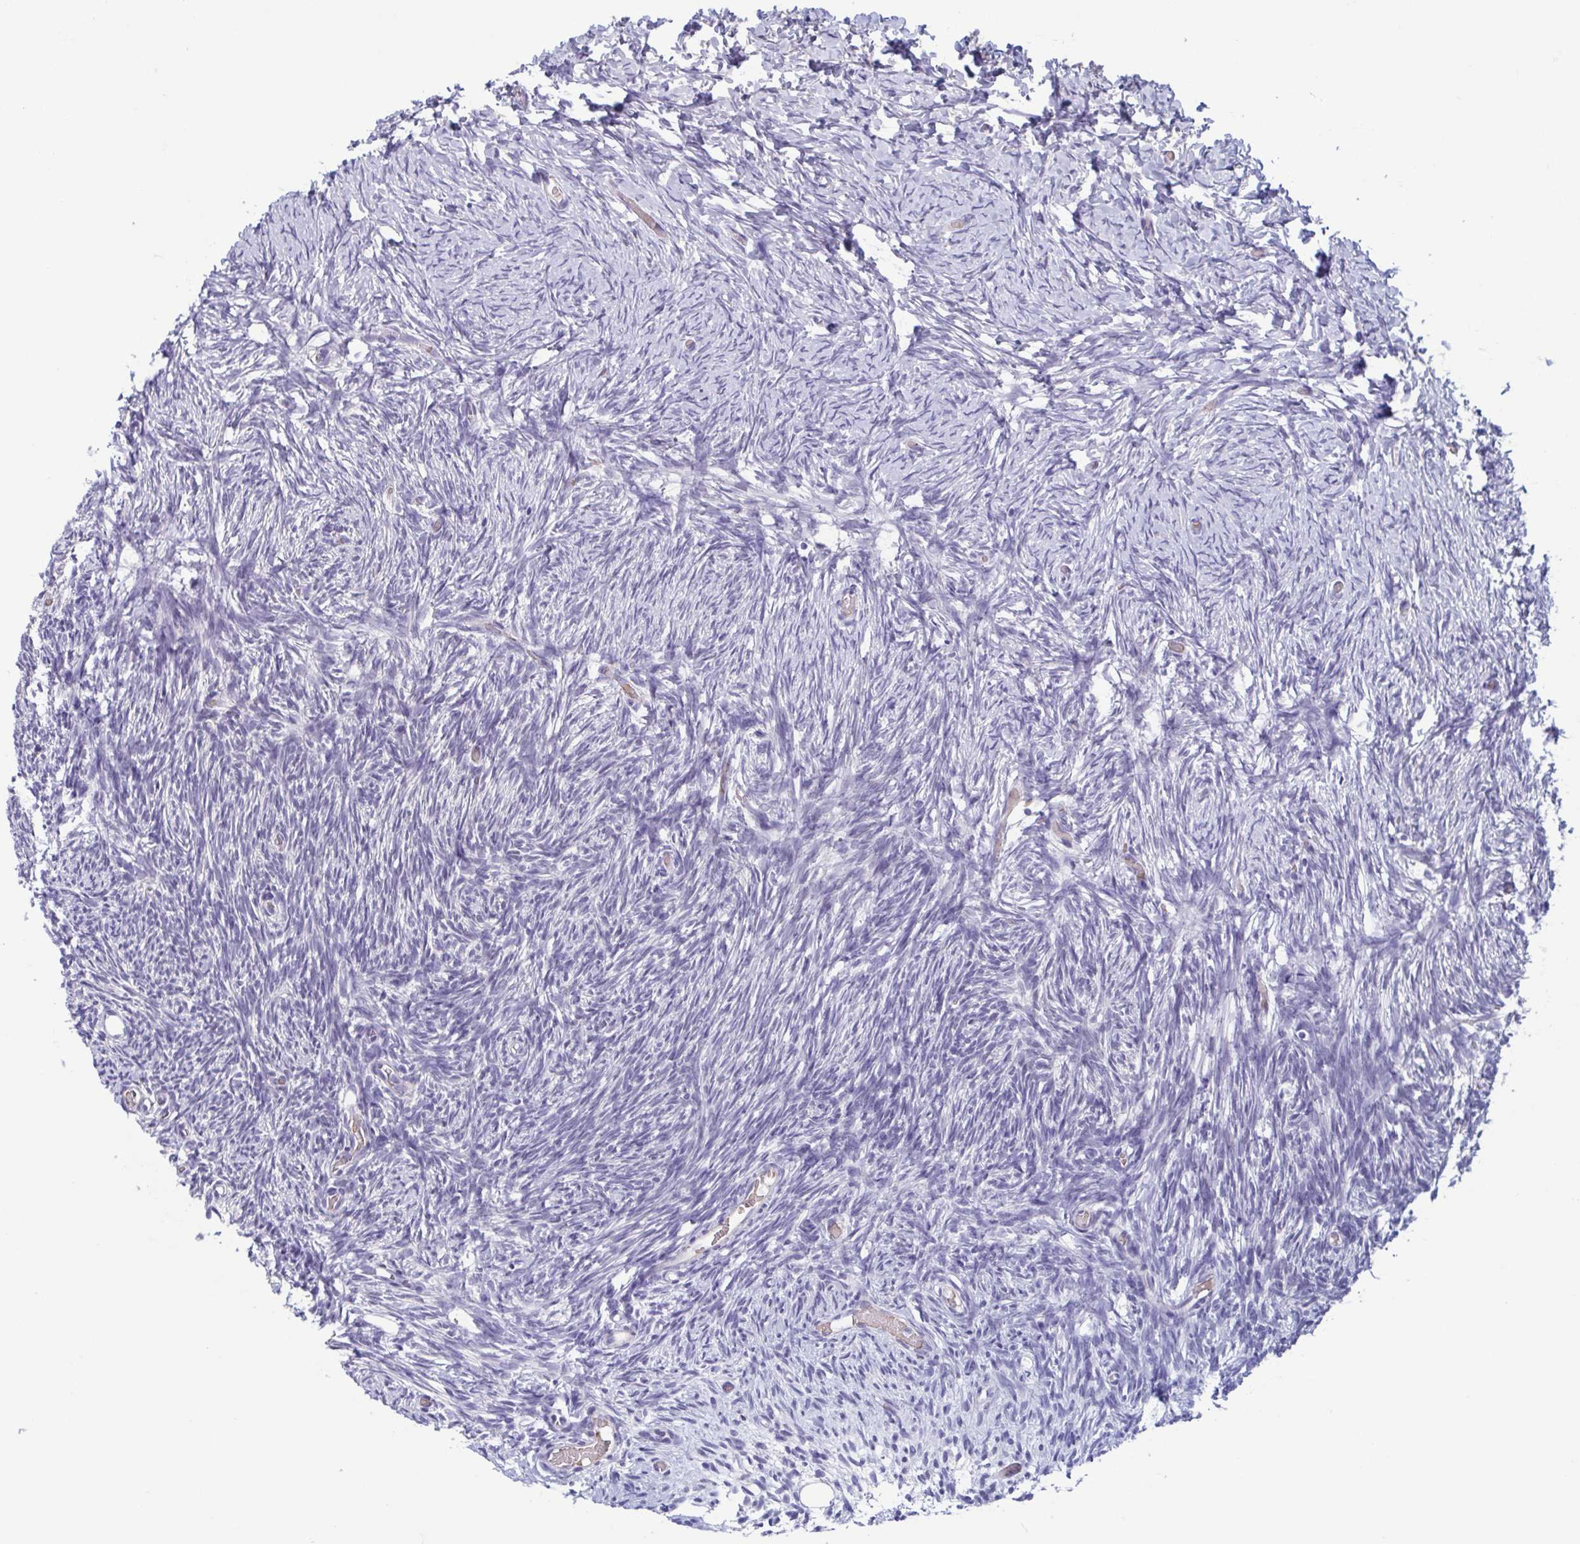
{"staining": {"intensity": "negative", "quantity": "none", "location": "none"}, "tissue": "ovary", "cell_type": "Follicle cells", "image_type": "normal", "snomed": [{"axis": "morphology", "description": "Normal tissue, NOS"}, {"axis": "topography", "description": "Ovary"}], "caption": "DAB immunohistochemical staining of normal ovary demonstrates no significant positivity in follicle cells. (Stains: DAB immunohistochemistry (IHC) with hematoxylin counter stain, Microscopy: brightfield microscopy at high magnification).", "gene": "MORC4", "patient": {"sex": "female", "age": 39}}